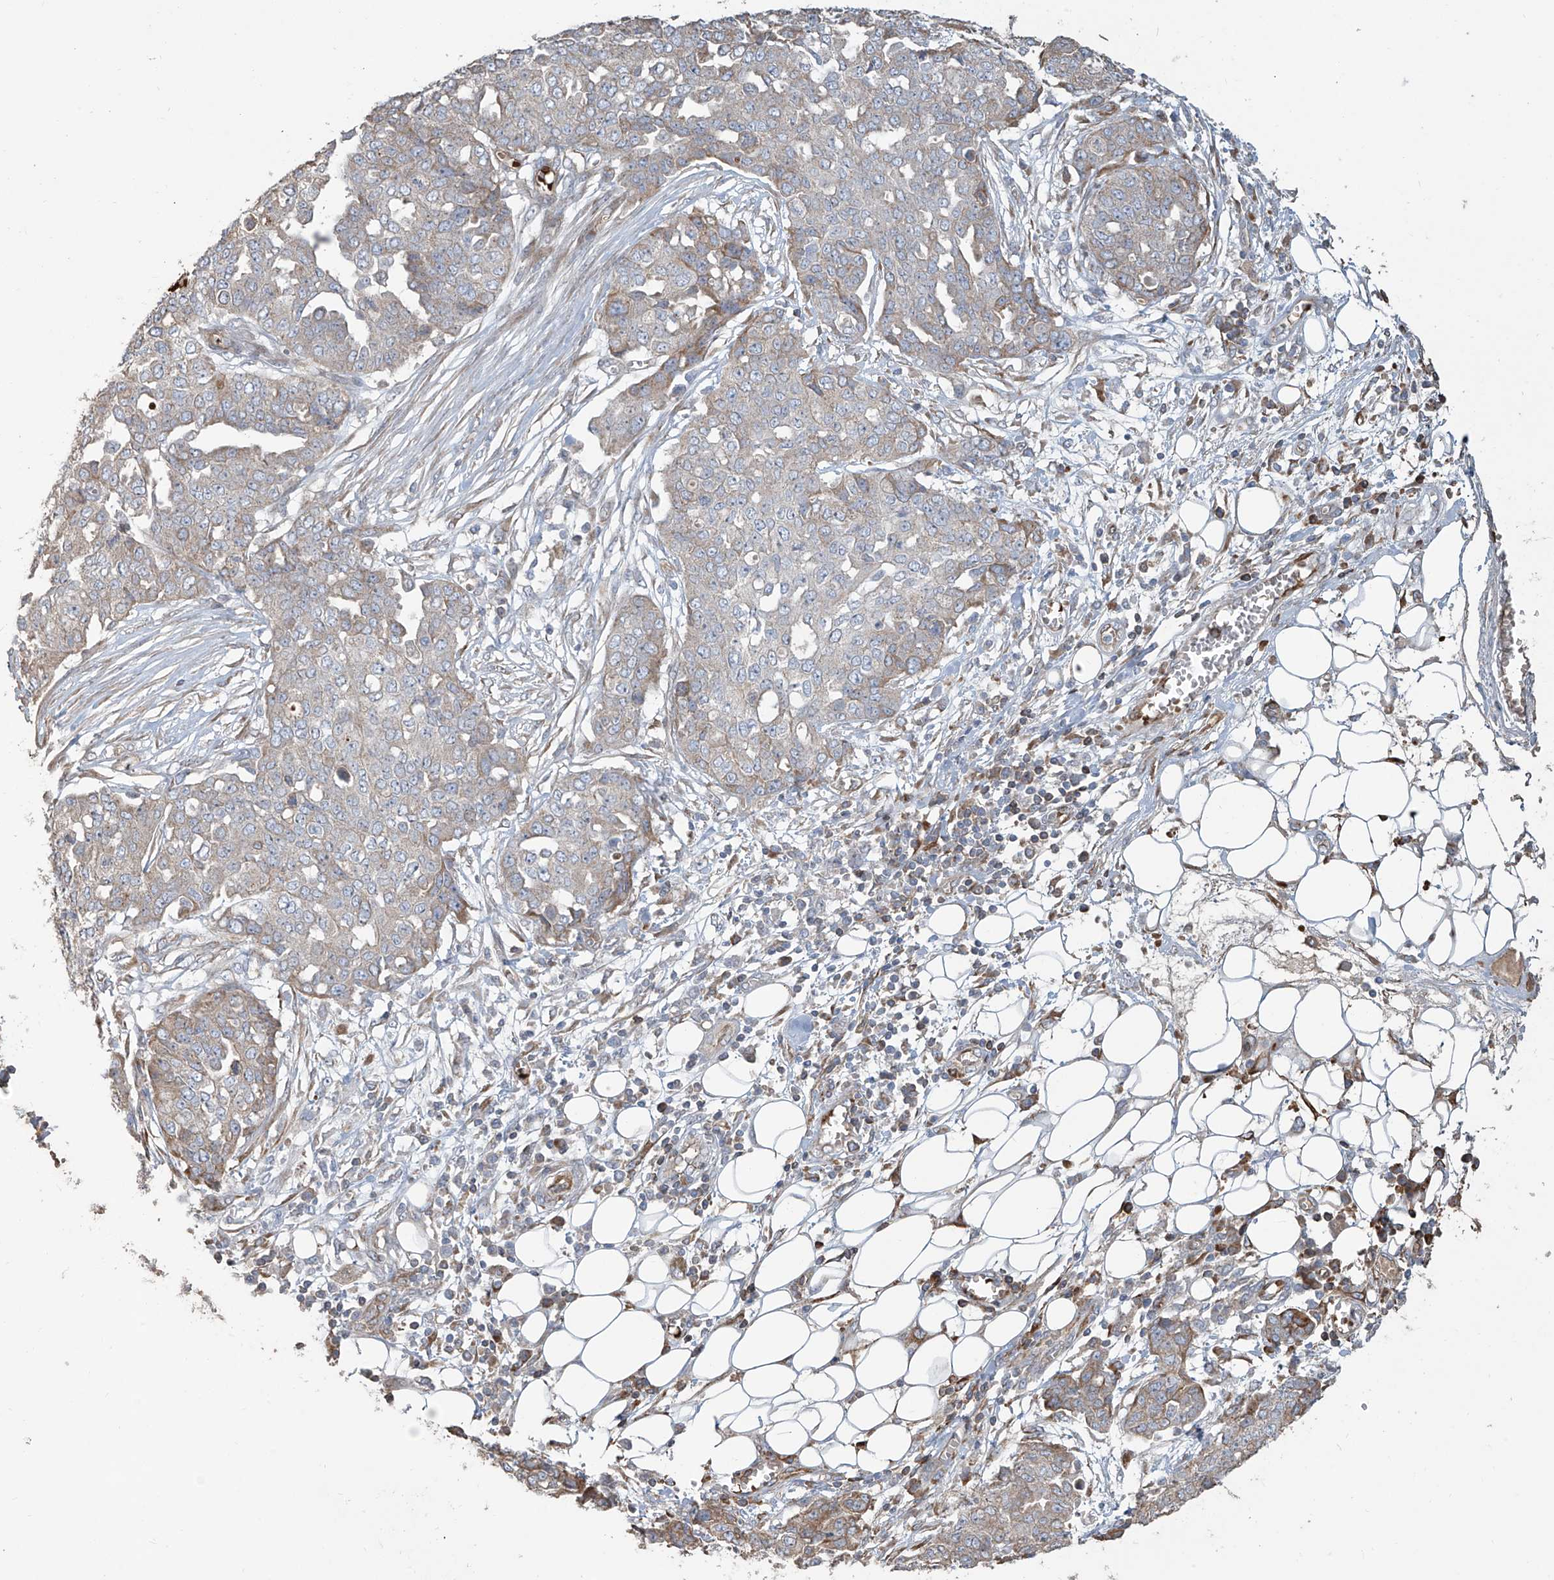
{"staining": {"intensity": "weak", "quantity": "<25%", "location": "cytoplasmic/membranous"}, "tissue": "ovarian cancer", "cell_type": "Tumor cells", "image_type": "cancer", "snomed": [{"axis": "morphology", "description": "Cystadenocarcinoma, serous, NOS"}, {"axis": "topography", "description": "Soft tissue"}, {"axis": "topography", "description": "Ovary"}], "caption": "Protein analysis of ovarian serous cystadenocarcinoma exhibits no significant expression in tumor cells.", "gene": "ABTB1", "patient": {"sex": "female", "age": 57}}